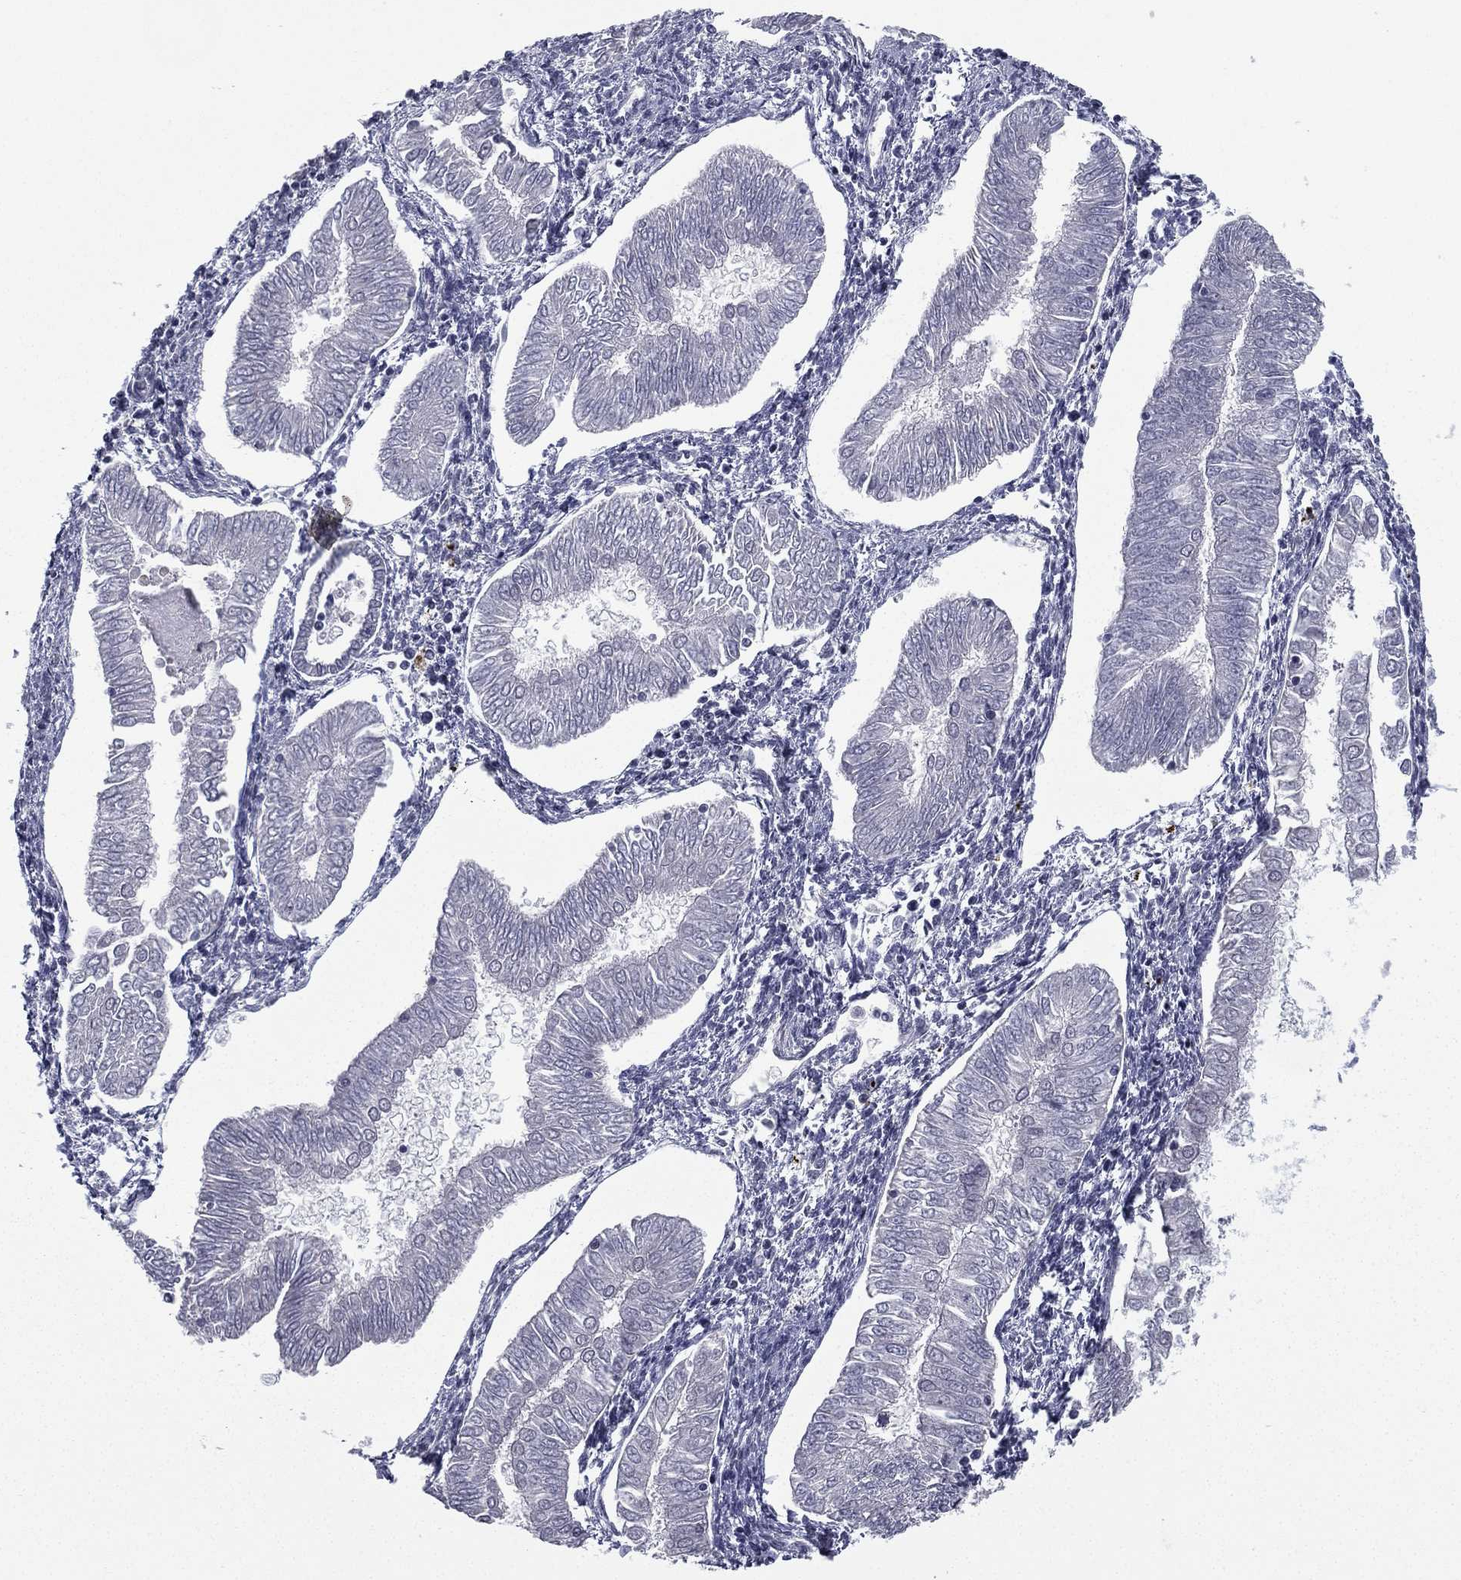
{"staining": {"intensity": "negative", "quantity": "none", "location": "none"}, "tissue": "endometrial cancer", "cell_type": "Tumor cells", "image_type": "cancer", "snomed": [{"axis": "morphology", "description": "Adenocarcinoma, NOS"}, {"axis": "topography", "description": "Endometrium"}], "caption": "Tumor cells show no significant positivity in endometrial cancer (adenocarcinoma).", "gene": "RARB", "patient": {"sex": "female", "age": 53}}